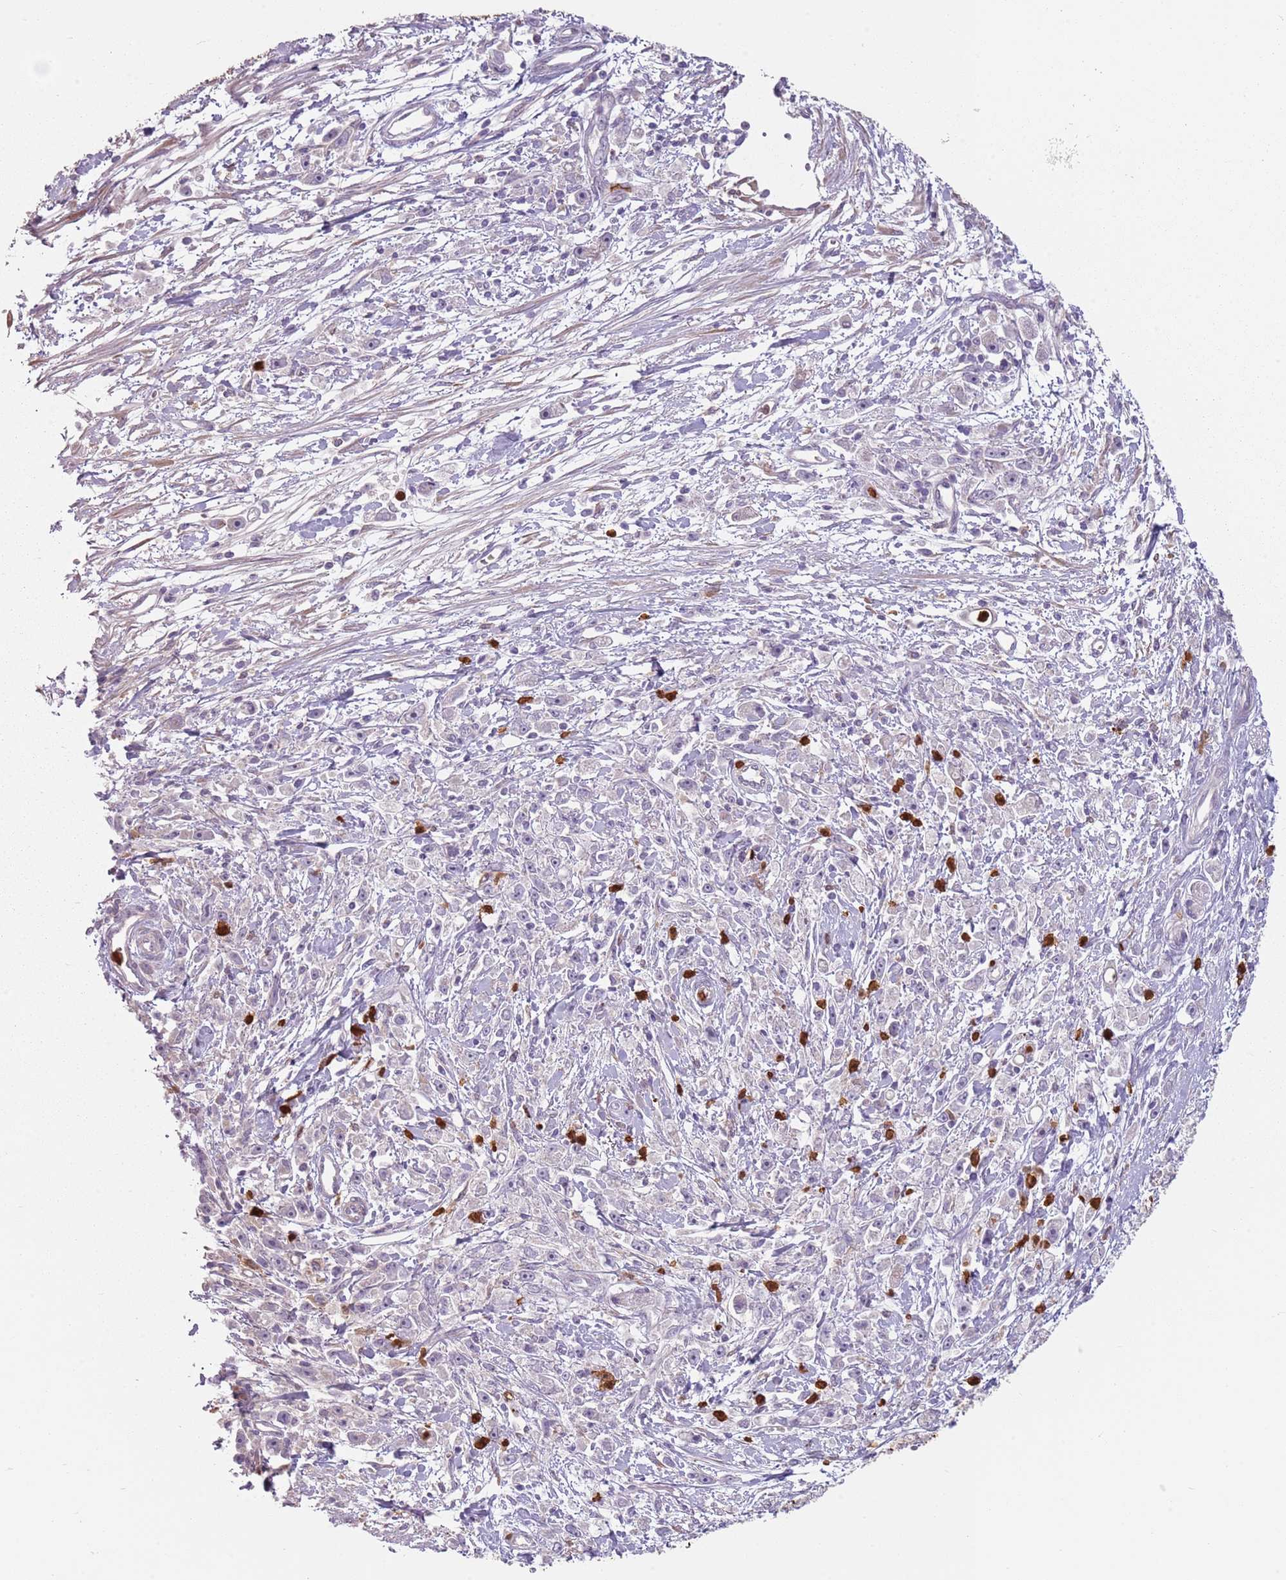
{"staining": {"intensity": "negative", "quantity": "none", "location": "none"}, "tissue": "stomach cancer", "cell_type": "Tumor cells", "image_type": "cancer", "snomed": [{"axis": "morphology", "description": "Adenocarcinoma, NOS"}, {"axis": "topography", "description": "Stomach"}], "caption": "IHC of human stomach adenocarcinoma displays no positivity in tumor cells.", "gene": "SPAG4", "patient": {"sex": "female", "age": 59}}